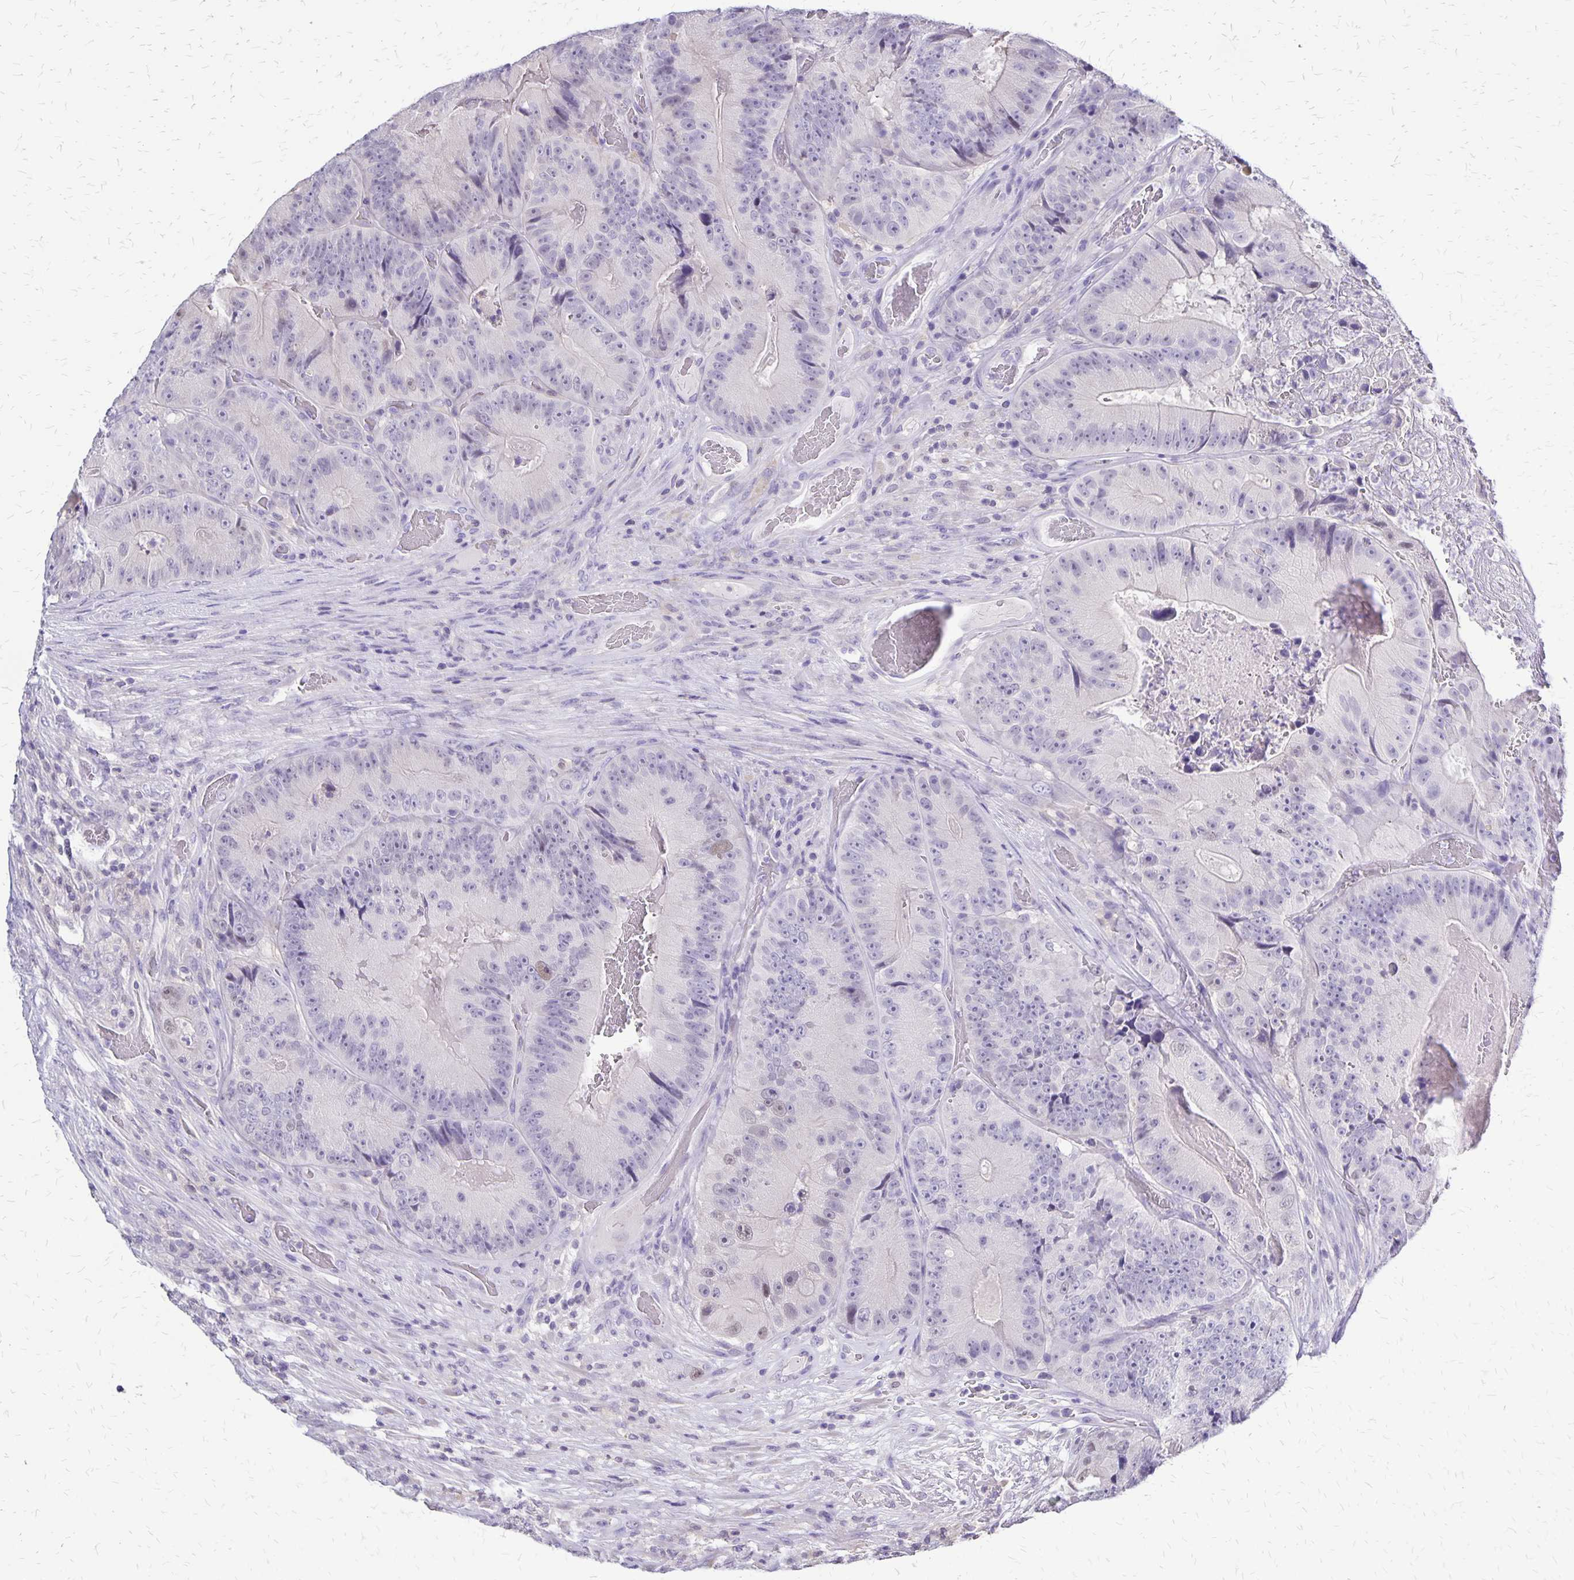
{"staining": {"intensity": "weak", "quantity": "<25%", "location": "nuclear"}, "tissue": "colorectal cancer", "cell_type": "Tumor cells", "image_type": "cancer", "snomed": [{"axis": "morphology", "description": "Adenocarcinoma, NOS"}, {"axis": "topography", "description": "Colon"}], "caption": "Tumor cells are negative for protein expression in human adenocarcinoma (colorectal).", "gene": "SI", "patient": {"sex": "female", "age": 86}}